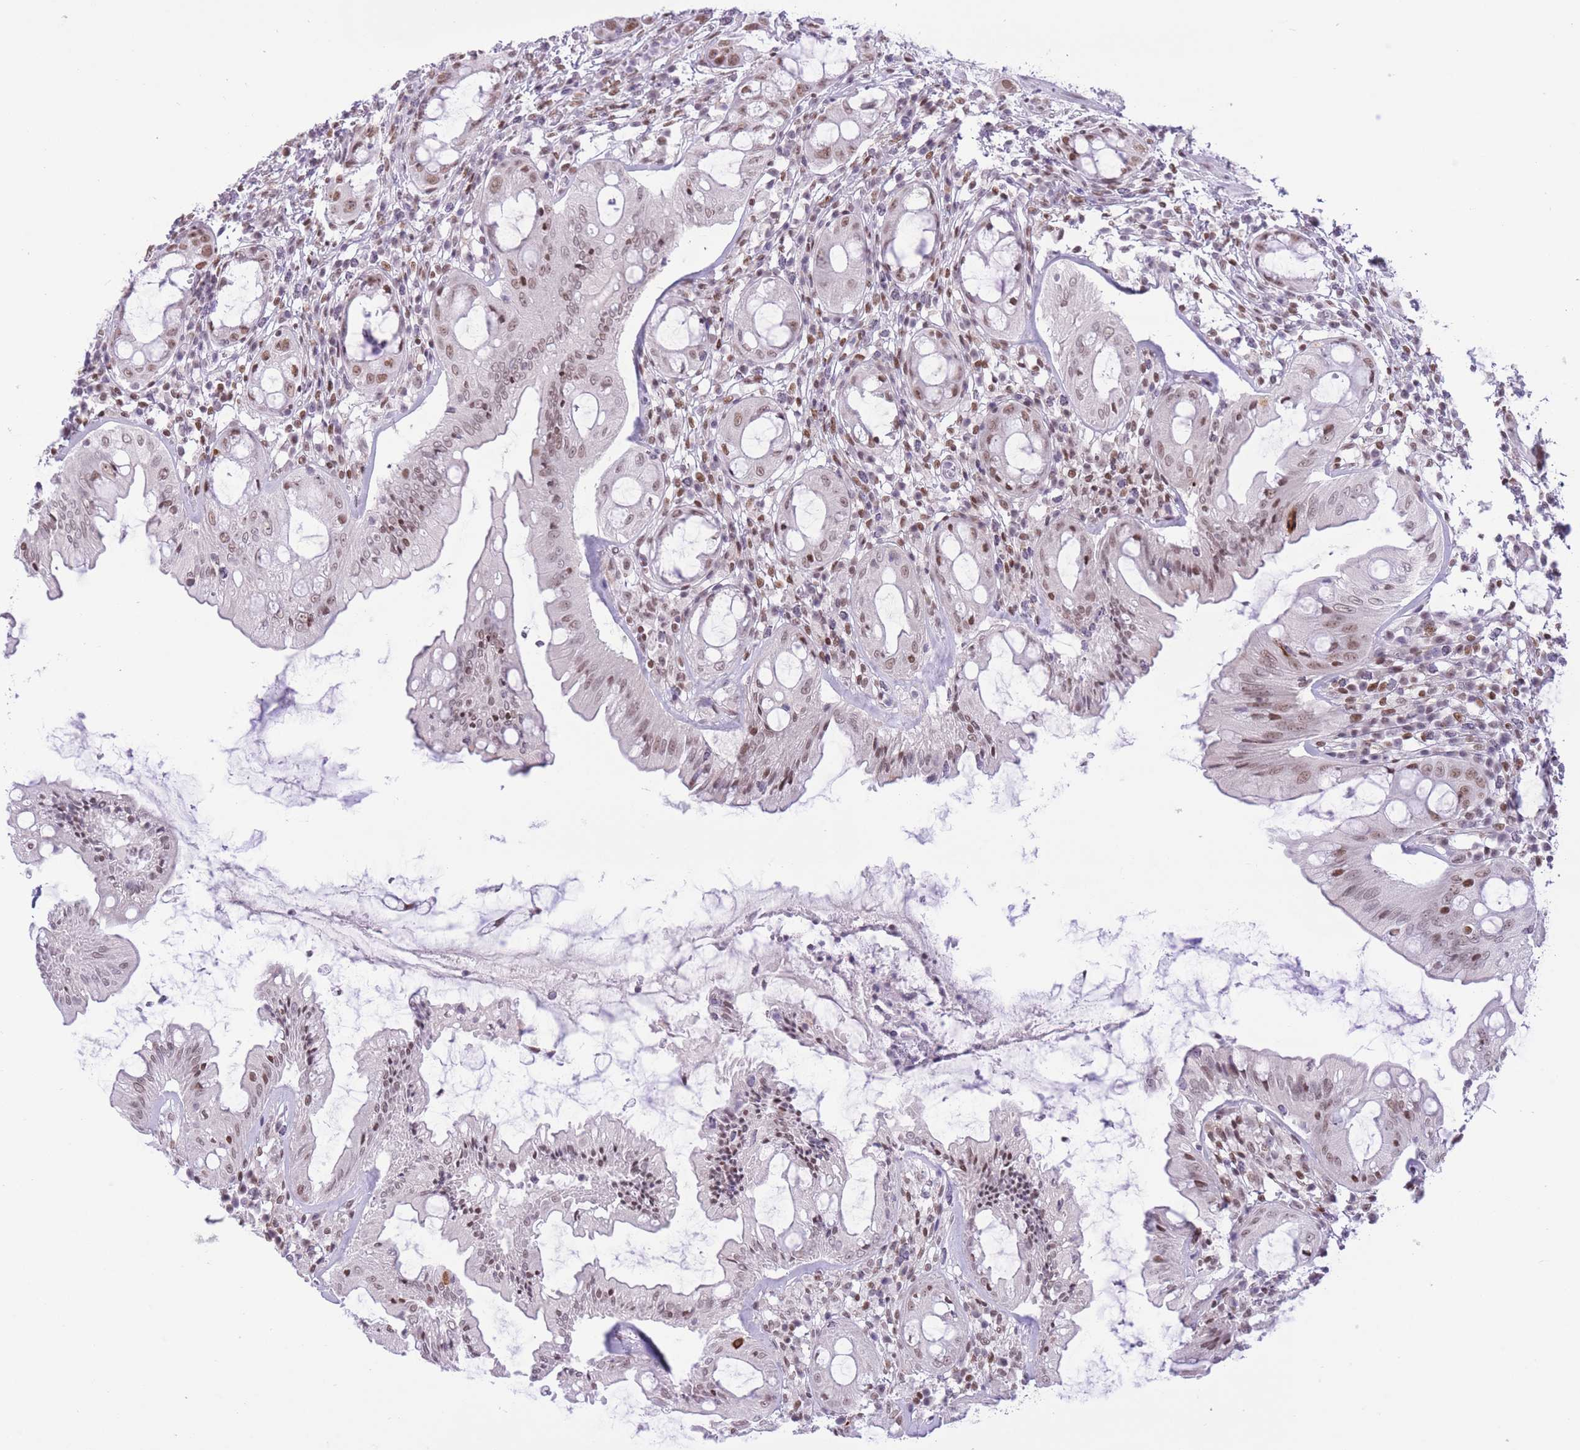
{"staining": {"intensity": "moderate", "quantity": ">75%", "location": "nuclear"}, "tissue": "rectum", "cell_type": "Glandular cells", "image_type": "normal", "snomed": [{"axis": "morphology", "description": "Normal tissue, NOS"}, {"axis": "topography", "description": "Rectum"}], "caption": "Approximately >75% of glandular cells in normal rectum reveal moderate nuclear protein expression as visualized by brown immunohistochemical staining.", "gene": "ZBED5", "patient": {"sex": "female", "age": 57}}